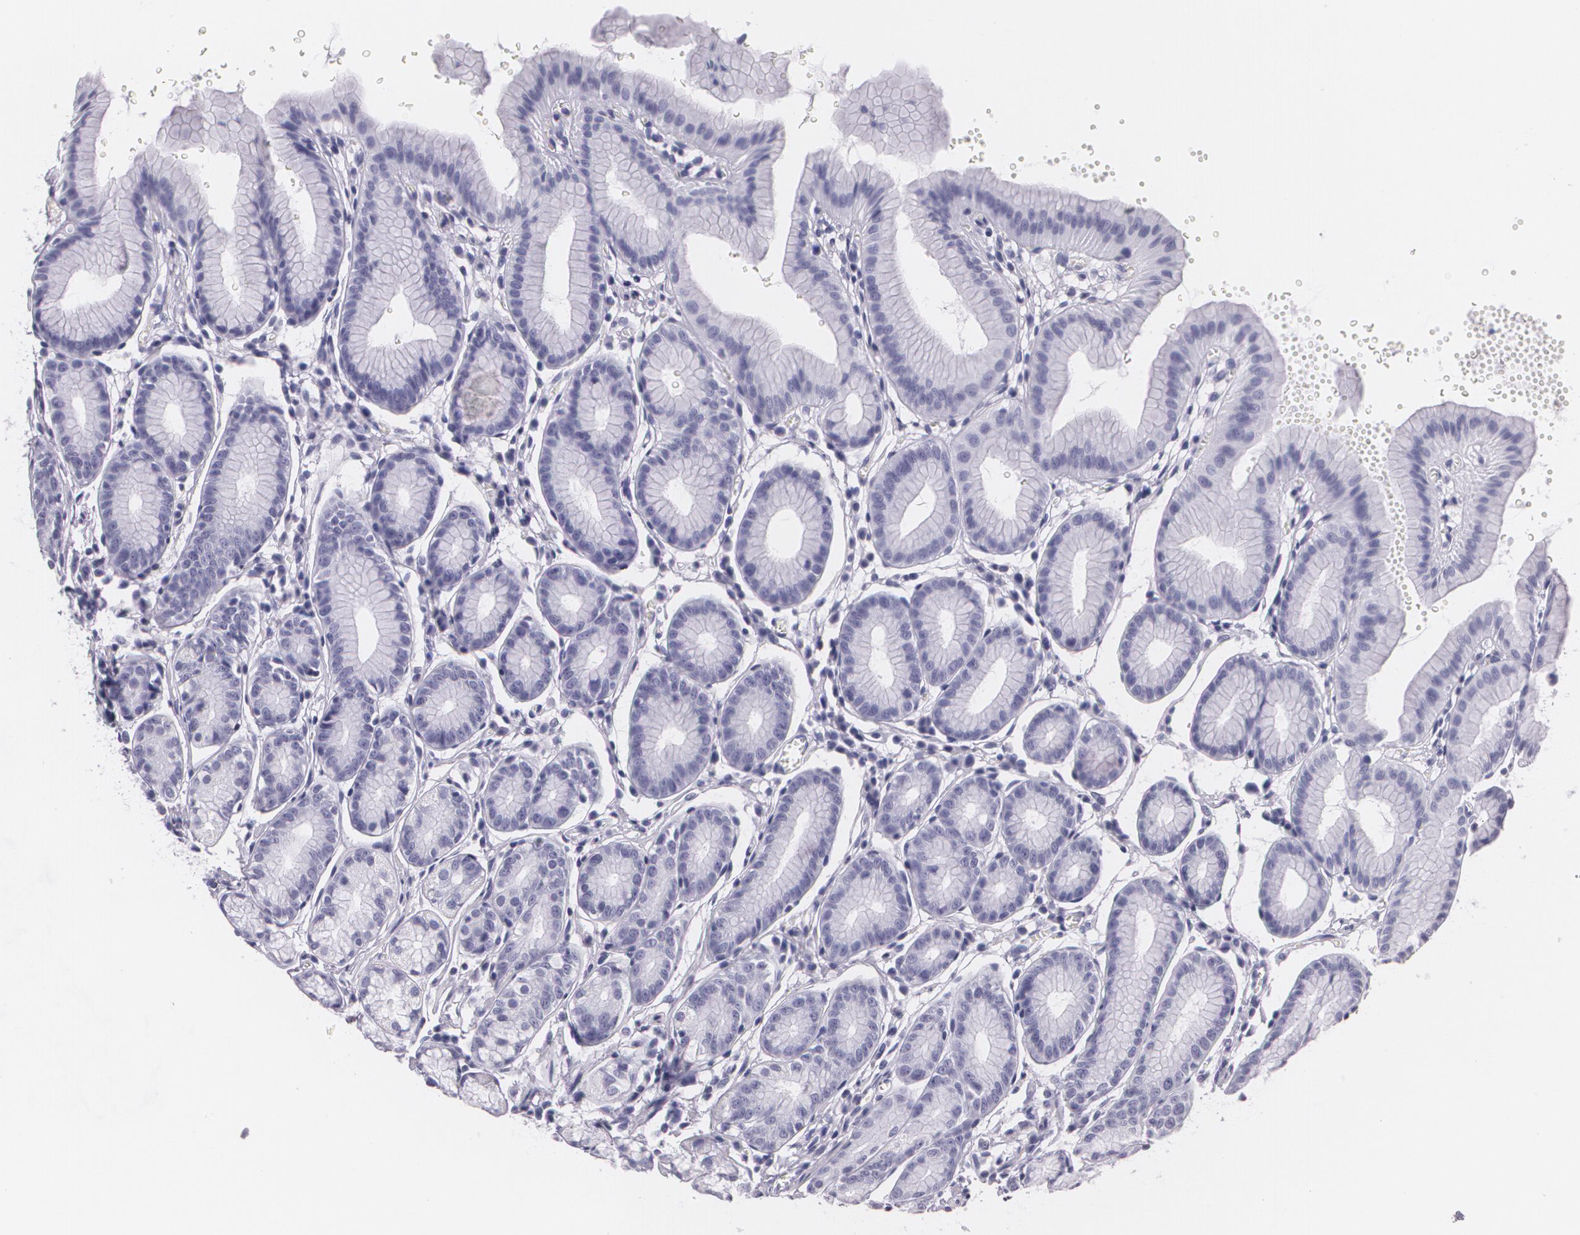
{"staining": {"intensity": "negative", "quantity": "none", "location": "none"}, "tissue": "stomach", "cell_type": "Glandular cells", "image_type": "normal", "snomed": [{"axis": "morphology", "description": "Normal tissue, NOS"}, {"axis": "topography", "description": "Stomach"}], "caption": "Immunohistochemistry (IHC) of normal stomach exhibits no staining in glandular cells.", "gene": "DLG4", "patient": {"sex": "male", "age": 42}}